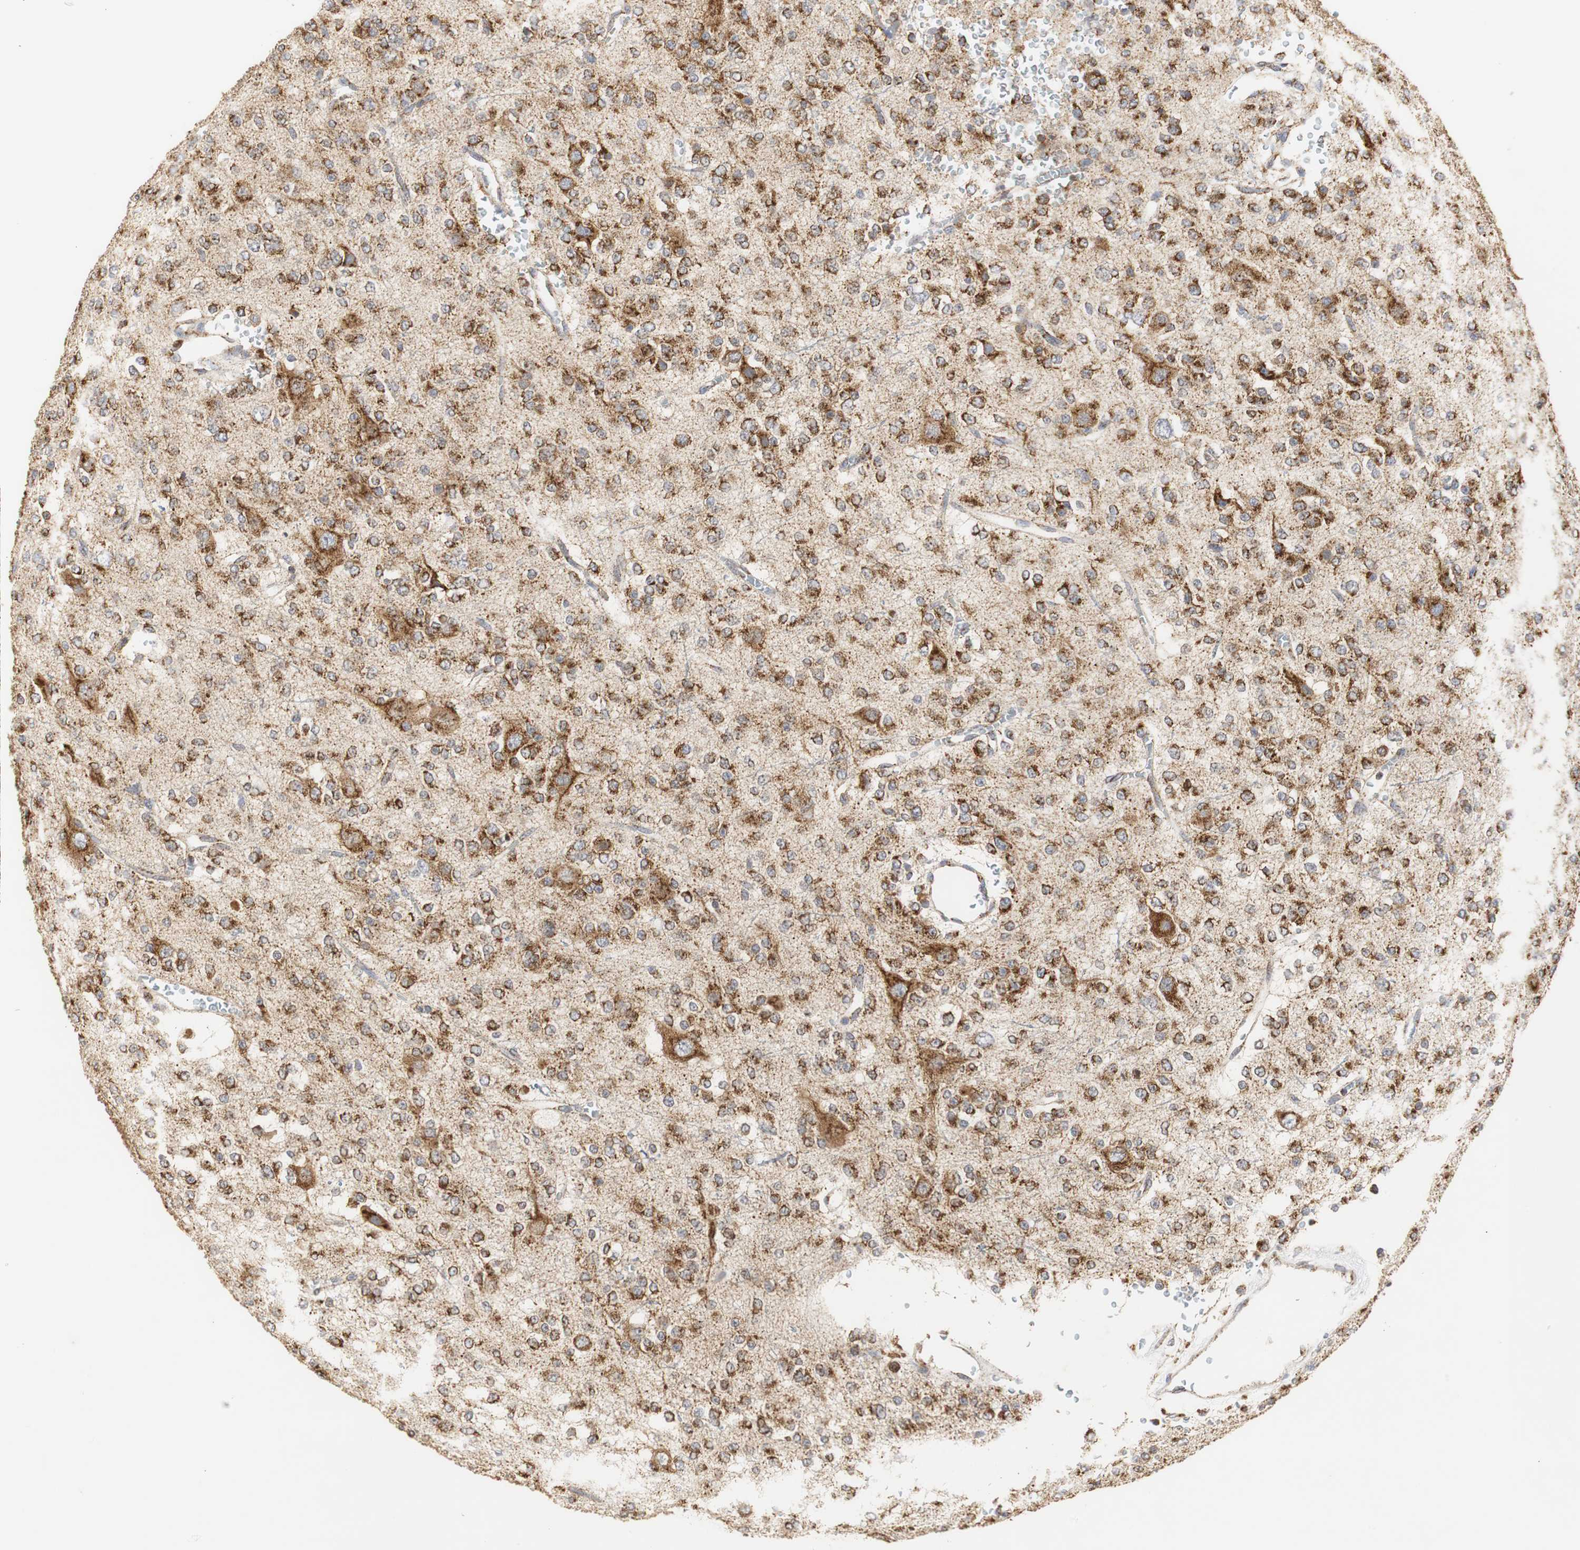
{"staining": {"intensity": "strong", "quantity": ">75%", "location": "cytoplasmic/membranous"}, "tissue": "glioma", "cell_type": "Tumor cells", "image_type": "cancer", "snomed": [{"axis": "morphology", "description": "Glioma, malignant, Low grade"}, {"axis": "topography", "description": "Brain"}], "caption": "Malignant low-grade glioma tissue reveals strong cytoplasmic/membranous positivity in about >75% of tumor cells", "gene": "HSD17B10", "patient": {"sex": "male", "age": 38}}